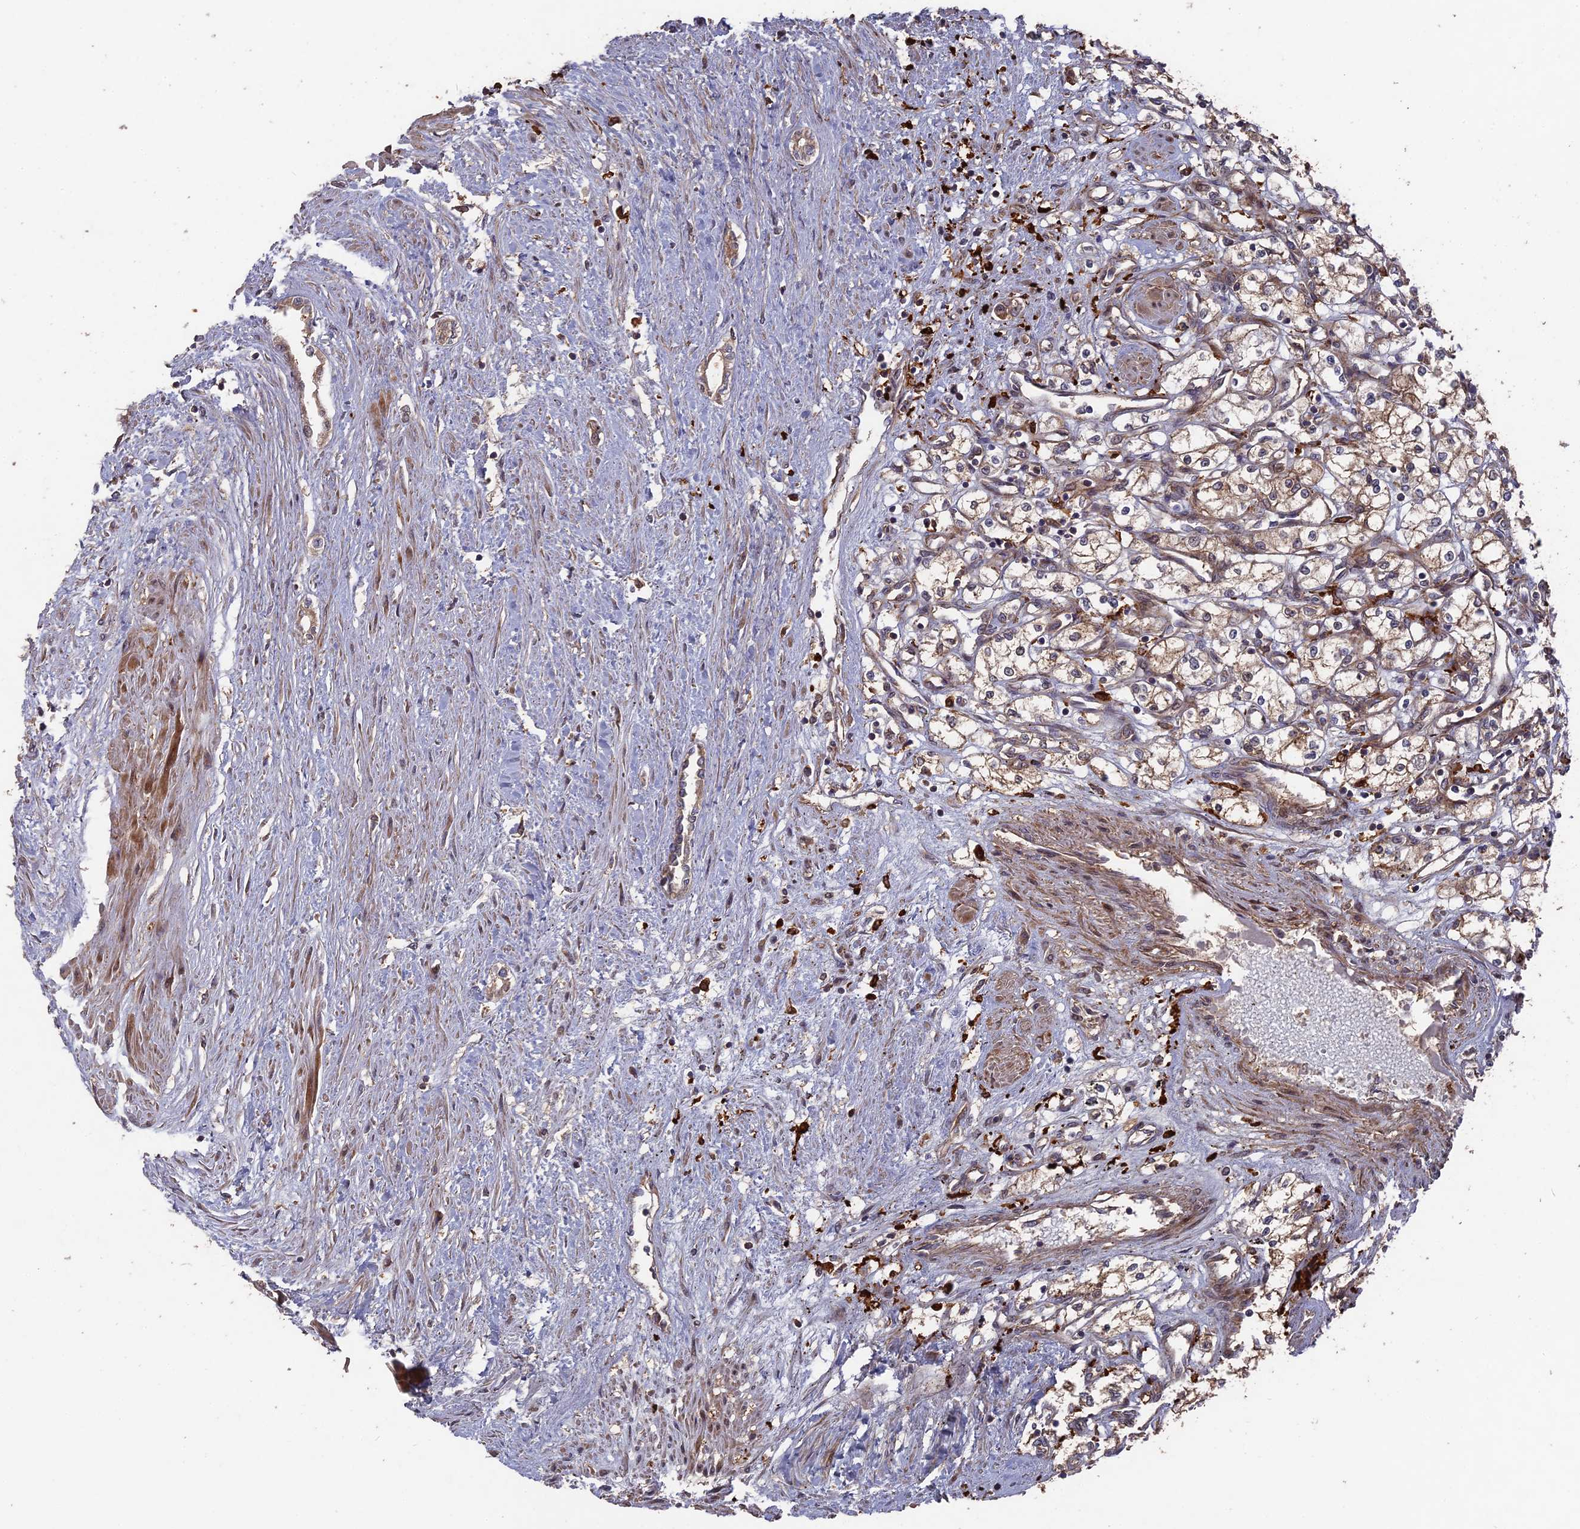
{"staining": {"intensity": "moderate", "quantity": ">75%", "location": "cytoplasmic/membranous"}, "tissue": "renal cancer", "cell_type": "Tumor cells", "image_type": "cancer", "snomed": [{"axis": "morphology", "description": "Adenocarcinoma, NOS"}, {"axis": "topography", "description": "Kidney"}], "caption": "Immunohistochemistry image of human adenocarcinoma (renal) stained for a protein (brown), which shows medium levels of moderate cytoplasmic/membranous expression in about >75% of tumor cells.", "gene": "DEF8", "patient": {"sex": "male", "age": 59}}